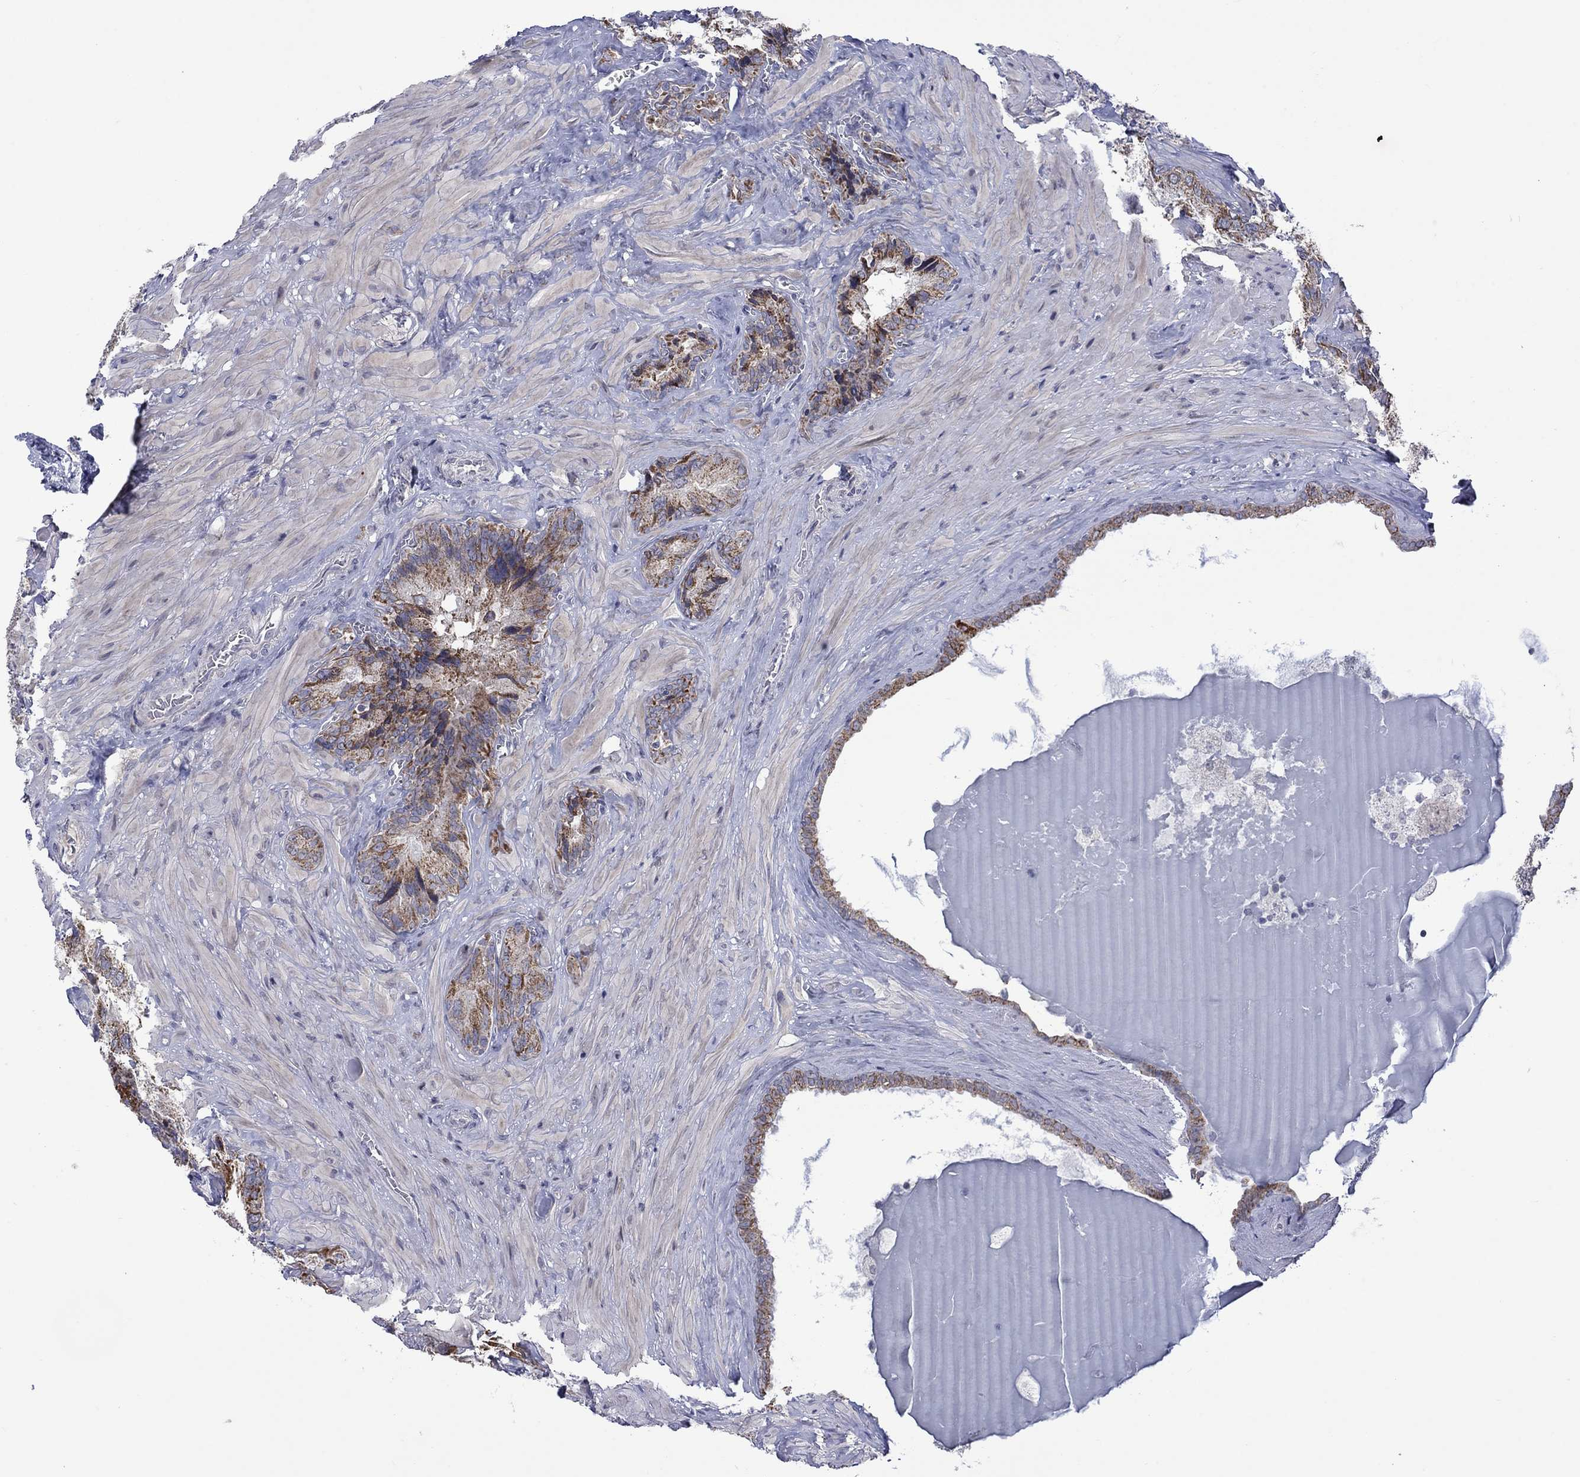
{"staining": {"intensity": "moderate", "quantity": "25%-75%", "location": "cytoplasmic/membranous"}, "tissue": "seminal vesicle", "cell_type": "Glandular cells", "image_type": "normal", "snomed": [{"axis": "morphology", "description": "Normal tissue, NOS"}, {"axis": "topography", "description": "Seminal veicle"}], "caption": "A micrograph of seminal vesicle stained for a protein shows moderate cytoplasmic/membranous brown staining in glandular cells. Nuclei are stained in blue.", "gene": "KCNJ16", "patient": {"sex": "male", "age": 72}}